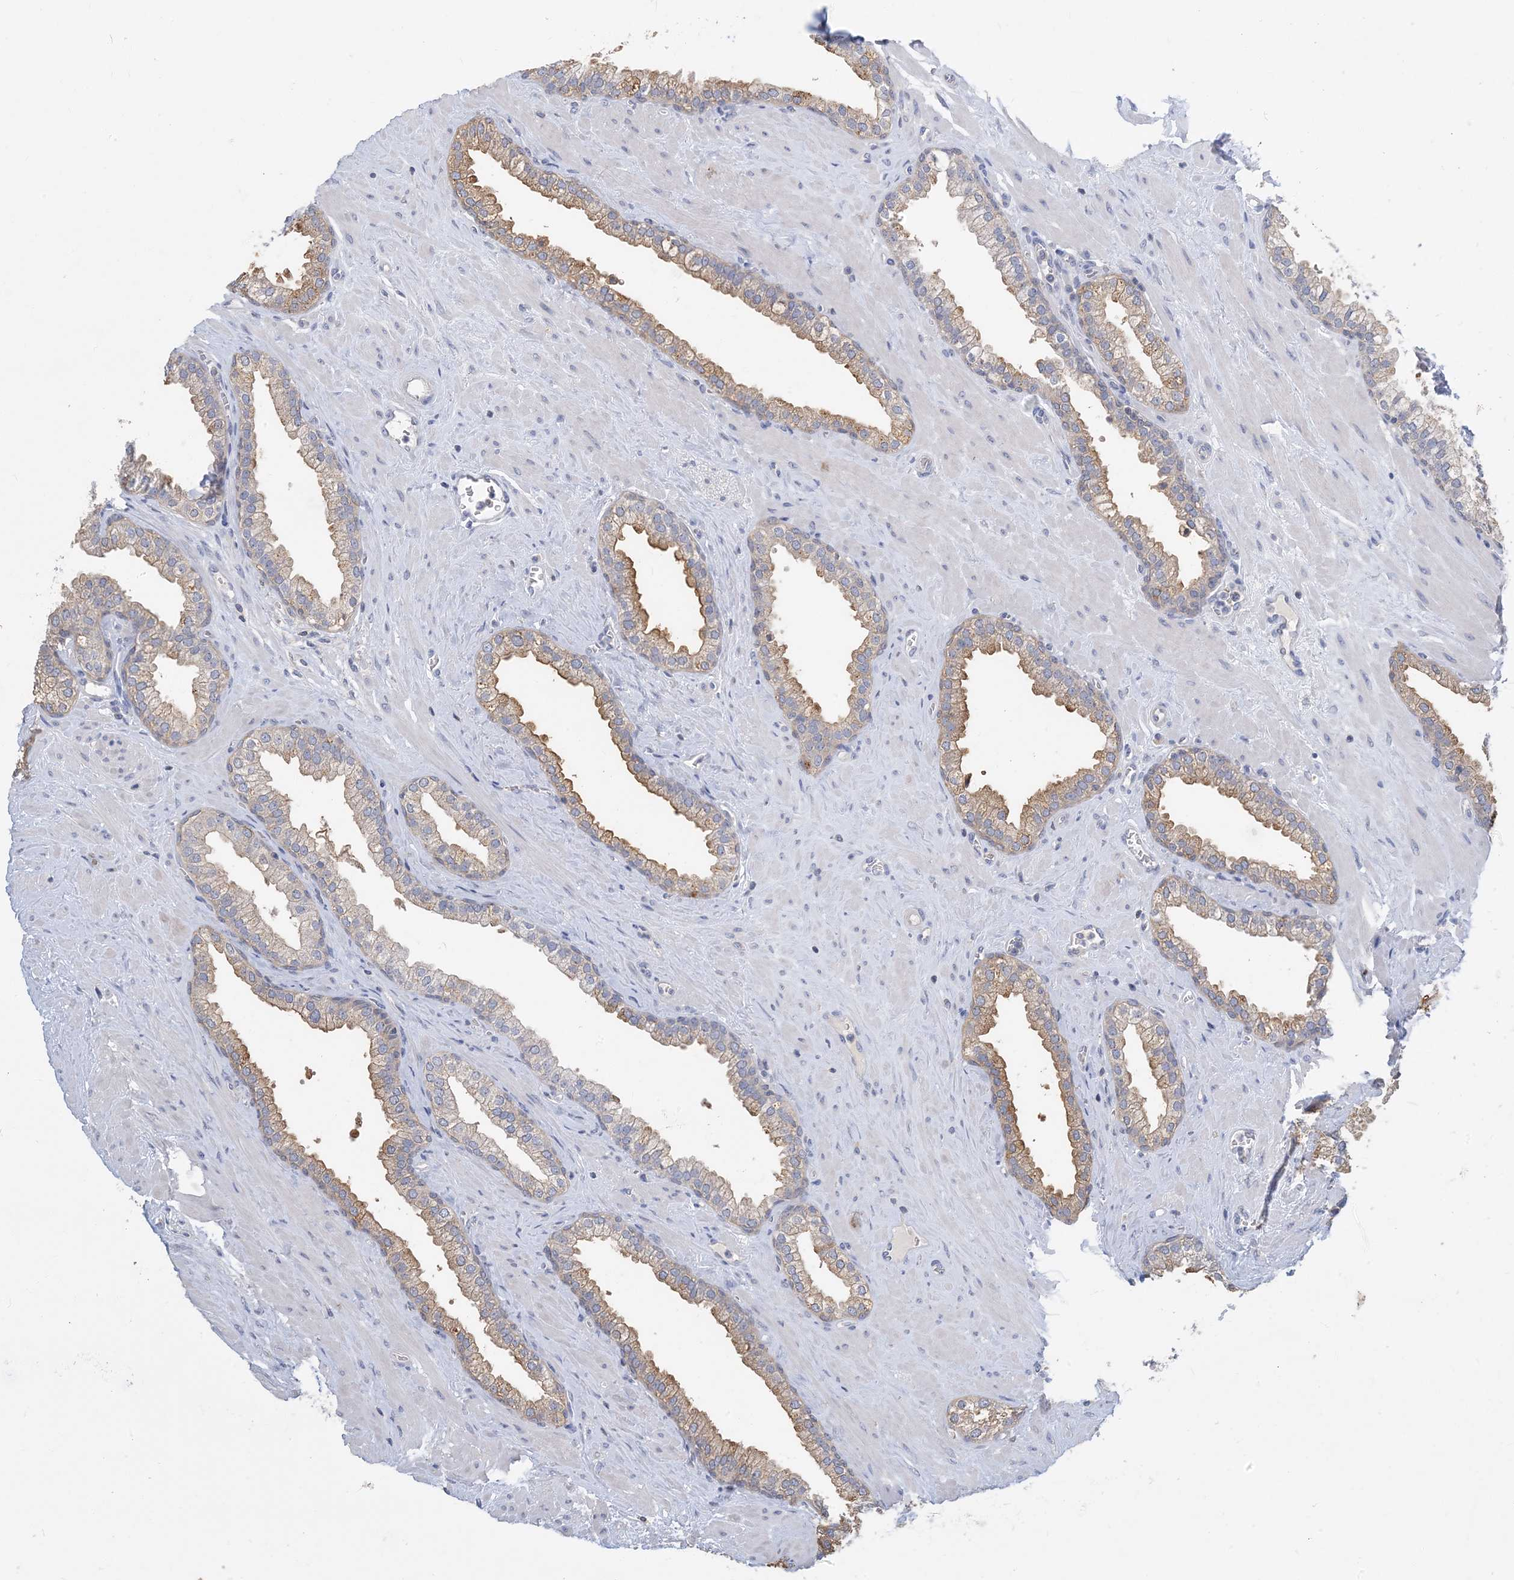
{"staining": {"intensity": "moderate", "quantity": "25%-75%", "location": "cytoplasmic/membranous"}, "tissue": "prostate", "cell_type": "Glandular cells", "image_type": "normal", "snomed": [{"axis": "morphology", "description": "Normal tissue, NOS"}, {"axis": "morphology", "description": "Urothelial carcinoma, Low grade"}, {"axis": "topography", "description": "Urinary bladder"}, {"axis": "topography", "description": "Prostate"}], "caption": "DAB (3,3'-diaminobenzidine) immunohistochemical staining of normal prostate shows moderate cytoplasmic/membranous protein positivity in approximately 25%-75% of glandular cells. Nuclei are stained in blue.", "gene": "KPRP", "patient": {"sex": "male", "age": 60}}